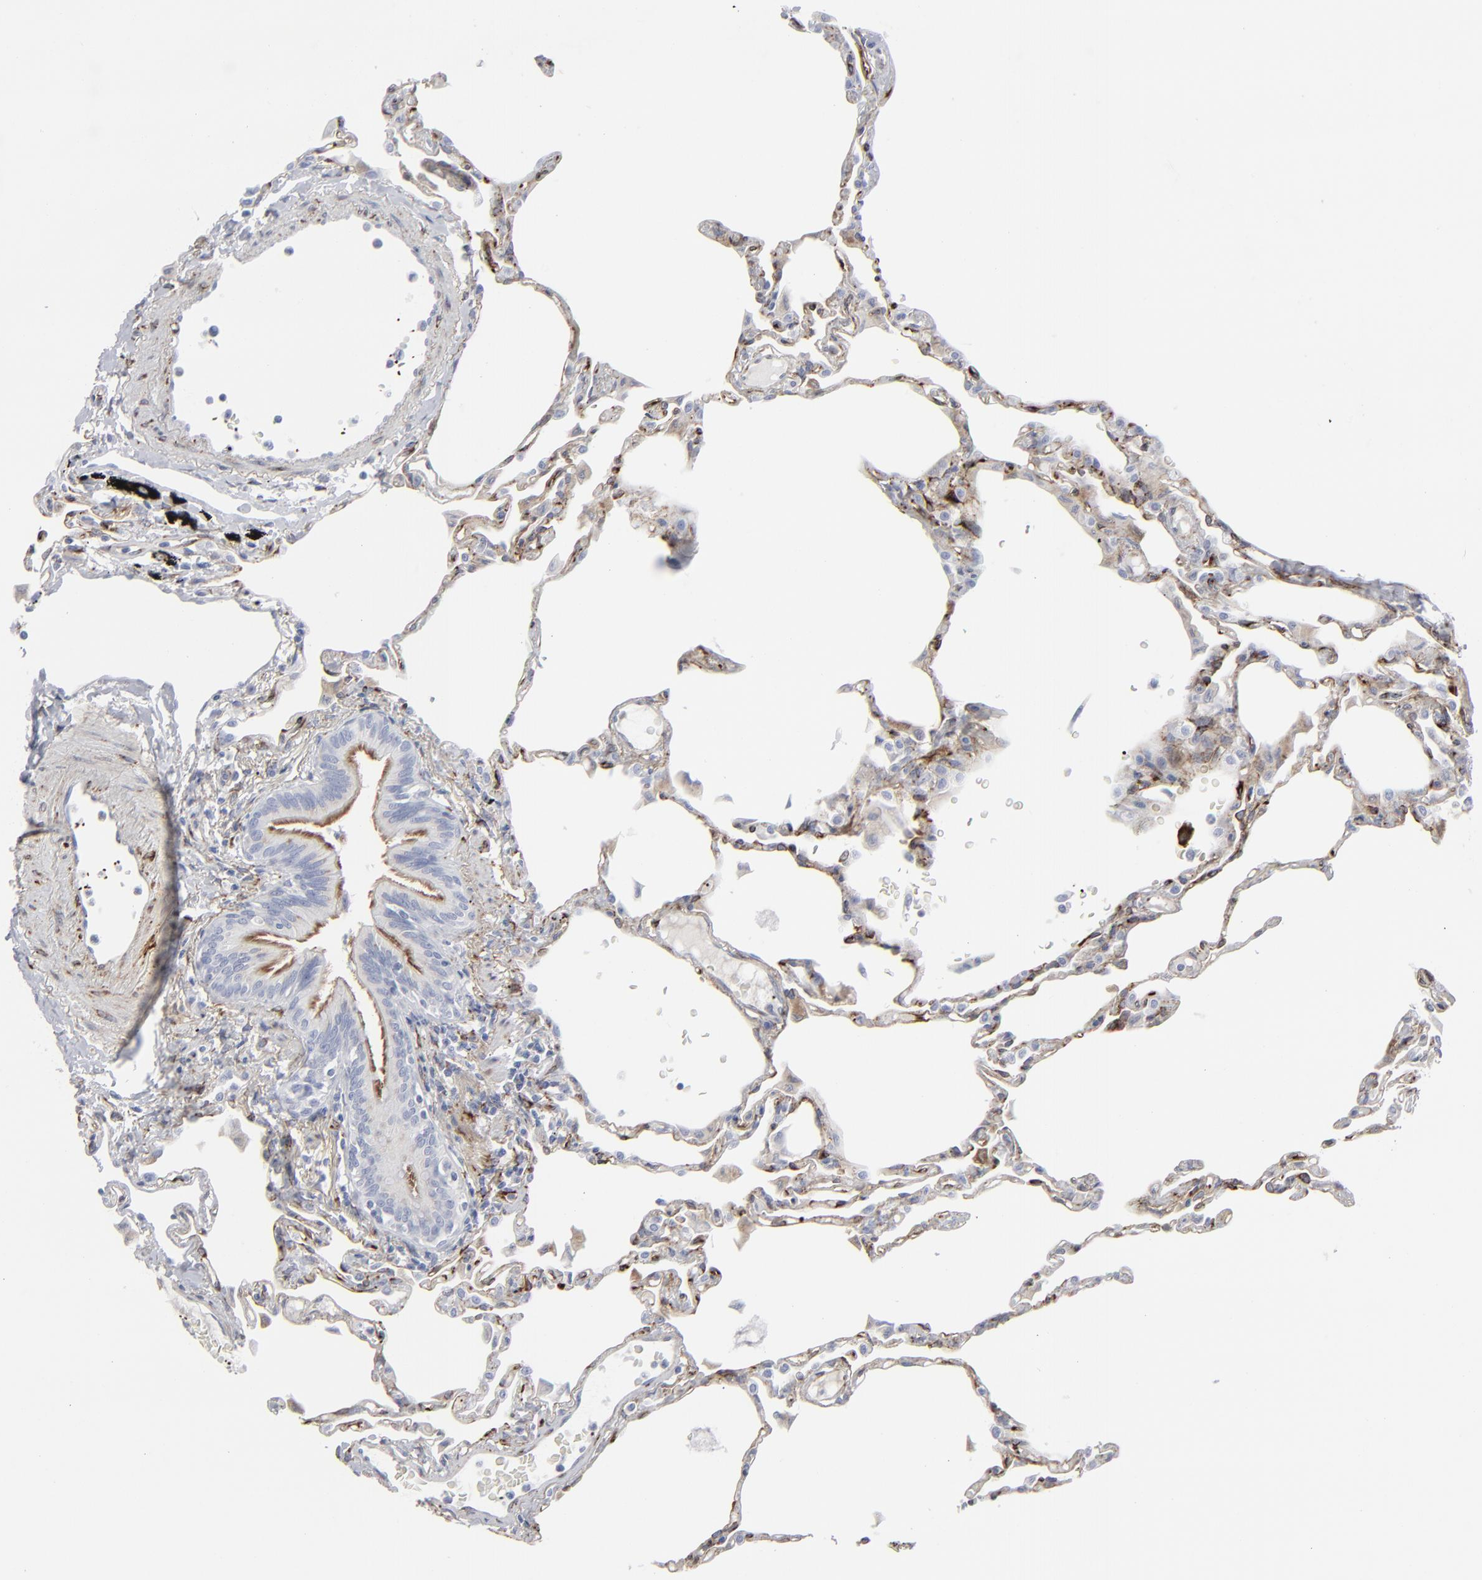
{"staining": {"intensity": "weak", "quantity": "25%-75%", "location": "cytoplasmic/membranous"}, "tissue": "lung", "cell_type": "Alveolar cells", "image_type": "normal", "snomed": [{"axis": "morphology", "description": "Normal tissue, NOS"}, {"axis": "topography", "description": "Lung"}], "caption": "Immunohistochemistry (IHC) (DAB (3,3'-diaminobenzidine)) staining of unremarkable human lung displays weak cytoplasmic/membranous protein positivity in about 25%-75% of alveolar cells. (DAB IHC, brown staining for protein, blue staining for nuclei).", "gene": "SPARC", "patient": {"sex": "female", "age": 49}}